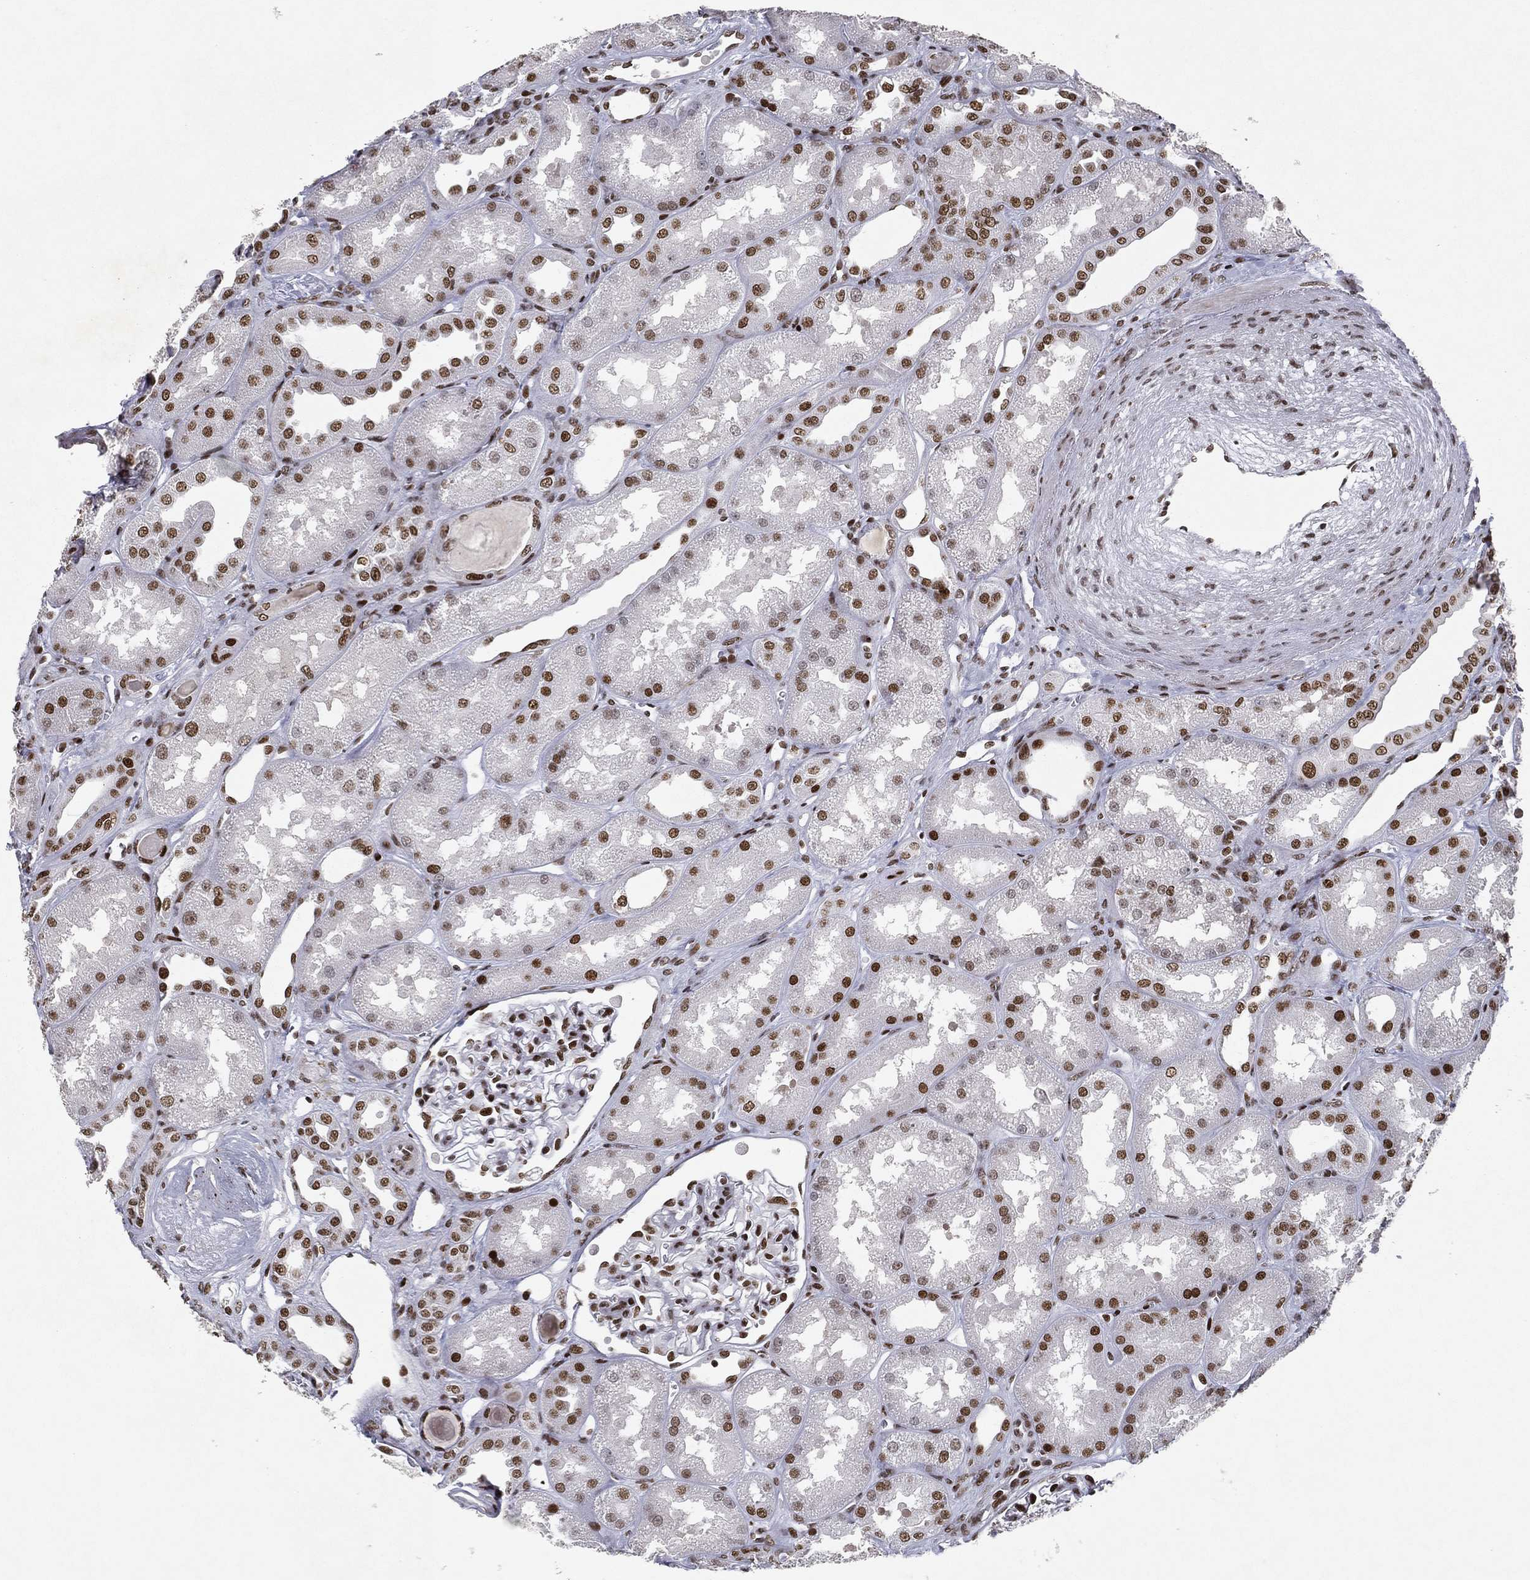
{"staining": {"intensity": "strong", "quantity": ">75%", "location": "nuclear"}, "tissue": "kidney", "cell_type": "Cells in glomeruli", "image_type": "normal", "snomed": [{"axis": "morphology", "description": "Normal tissue, NOS"}, {"axis": "topography", "description": "Kidney"}], "caption": "Immunohistochemistry of unremarkable human kidney demonstrates high levels of strong nuclear staining in approximately >75% of cells in glomeruli. (Stains: DAB (3,3'-diaminobenzidine) in brown, nuclei in blue, Microscopy: brightfield microscopy at high magnification).", "gene": "RTF1", "patient": {"sex": "male", "age": 61}}